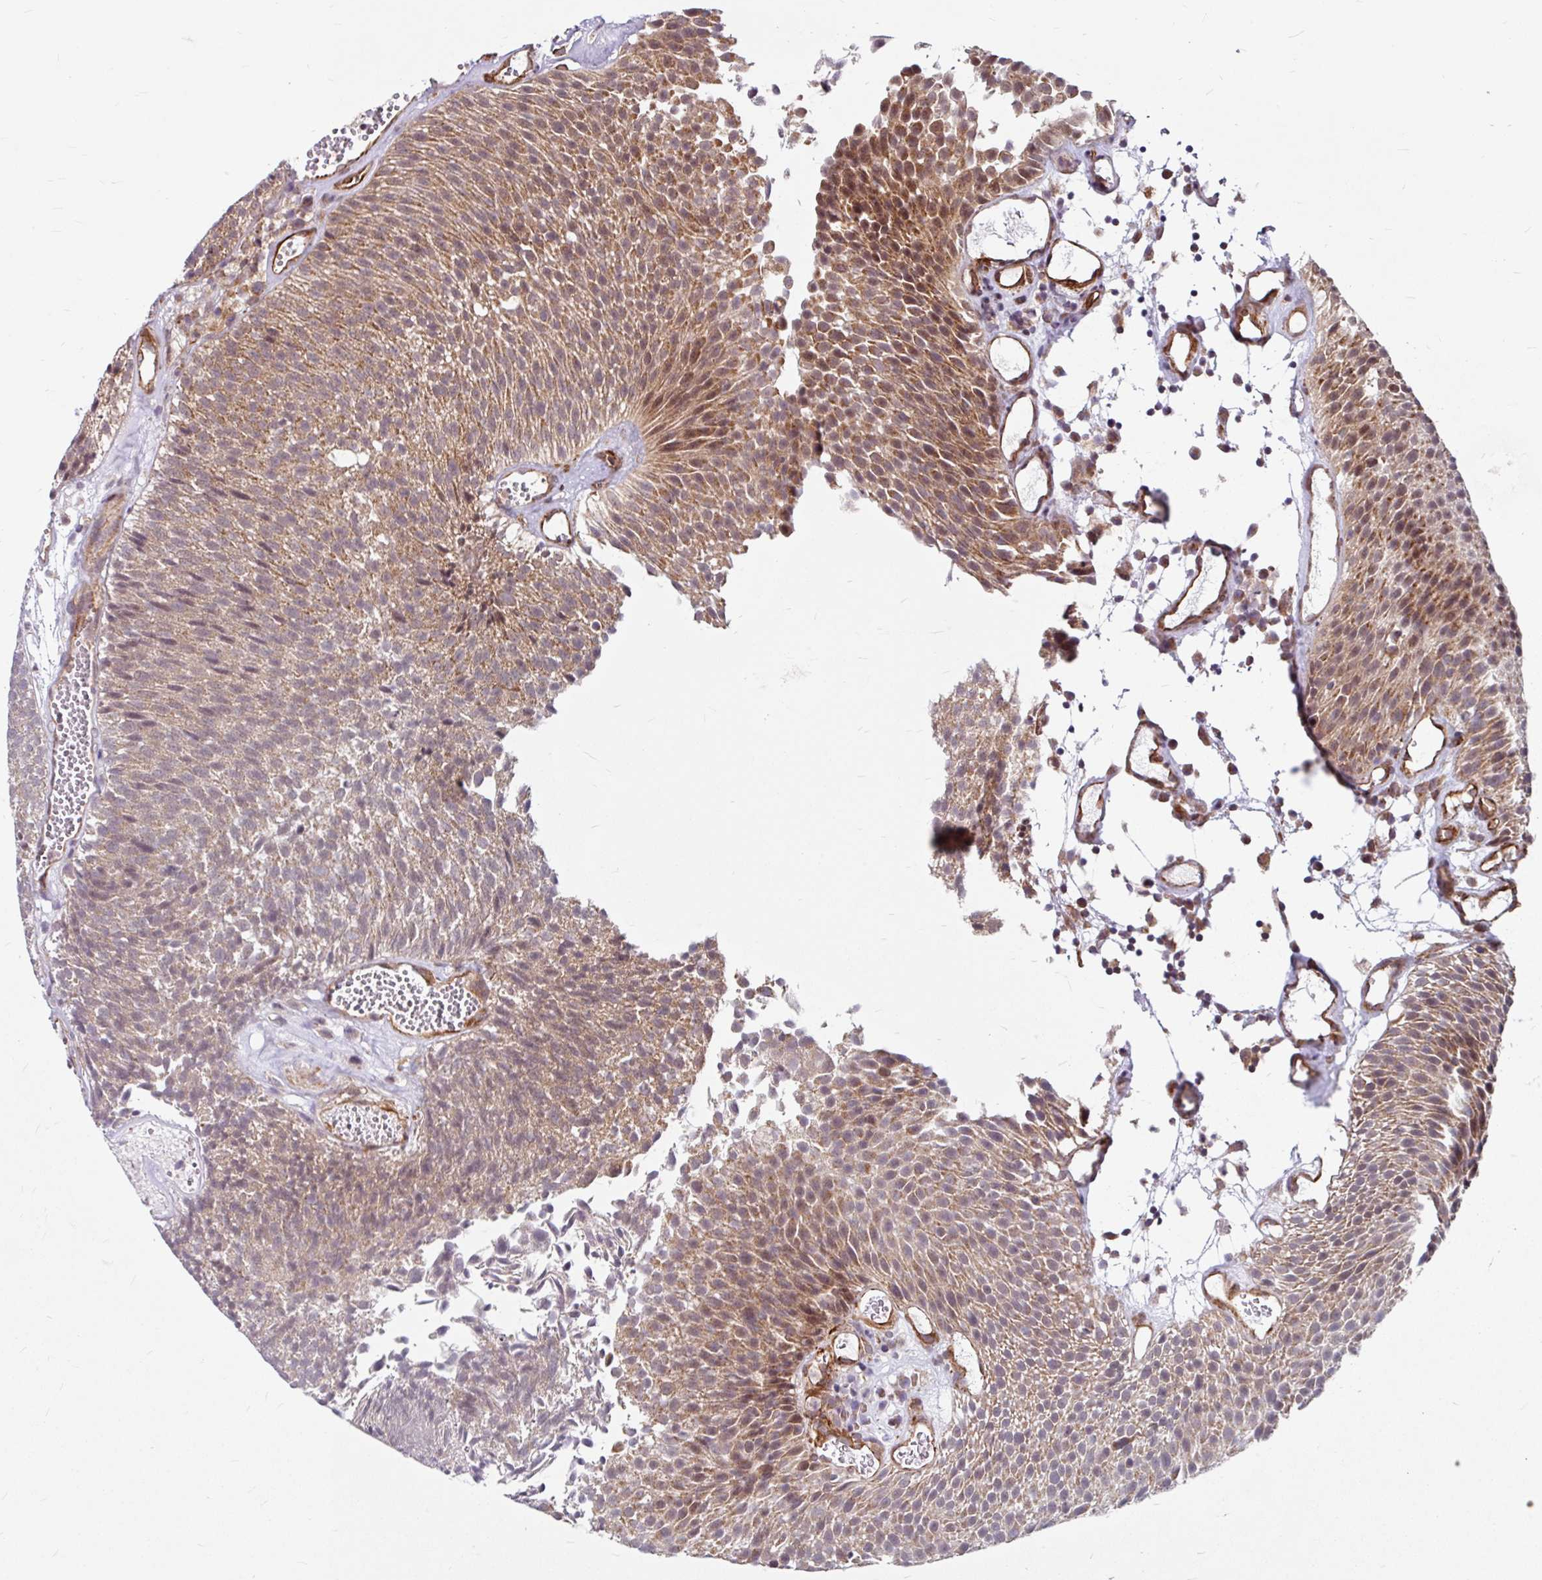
{"staining": {"intensity": "moderate", "quantity": "25%-75%", "location": "cytoplasmic/membranous,nuclear"}, "tissue": "urothelial cancer", "cell_type": "Tumor cells", "image_type": "cancer", "snomed": [{"axis": "morphology", "description": "Urothelial carcinoma, Low grade"}, {"axis": "topography", "description": "Urinary bladder"}], "caption": "This image shows immunohistochemistry (IHC) staining of urothelial cancer, with medium moderate cytoplasmic/membranous and nuclear staining in approximately 25%-75% of tumor cells.", "gene": "DAAM2", "patient": {"sex": "female", "age": 79}}